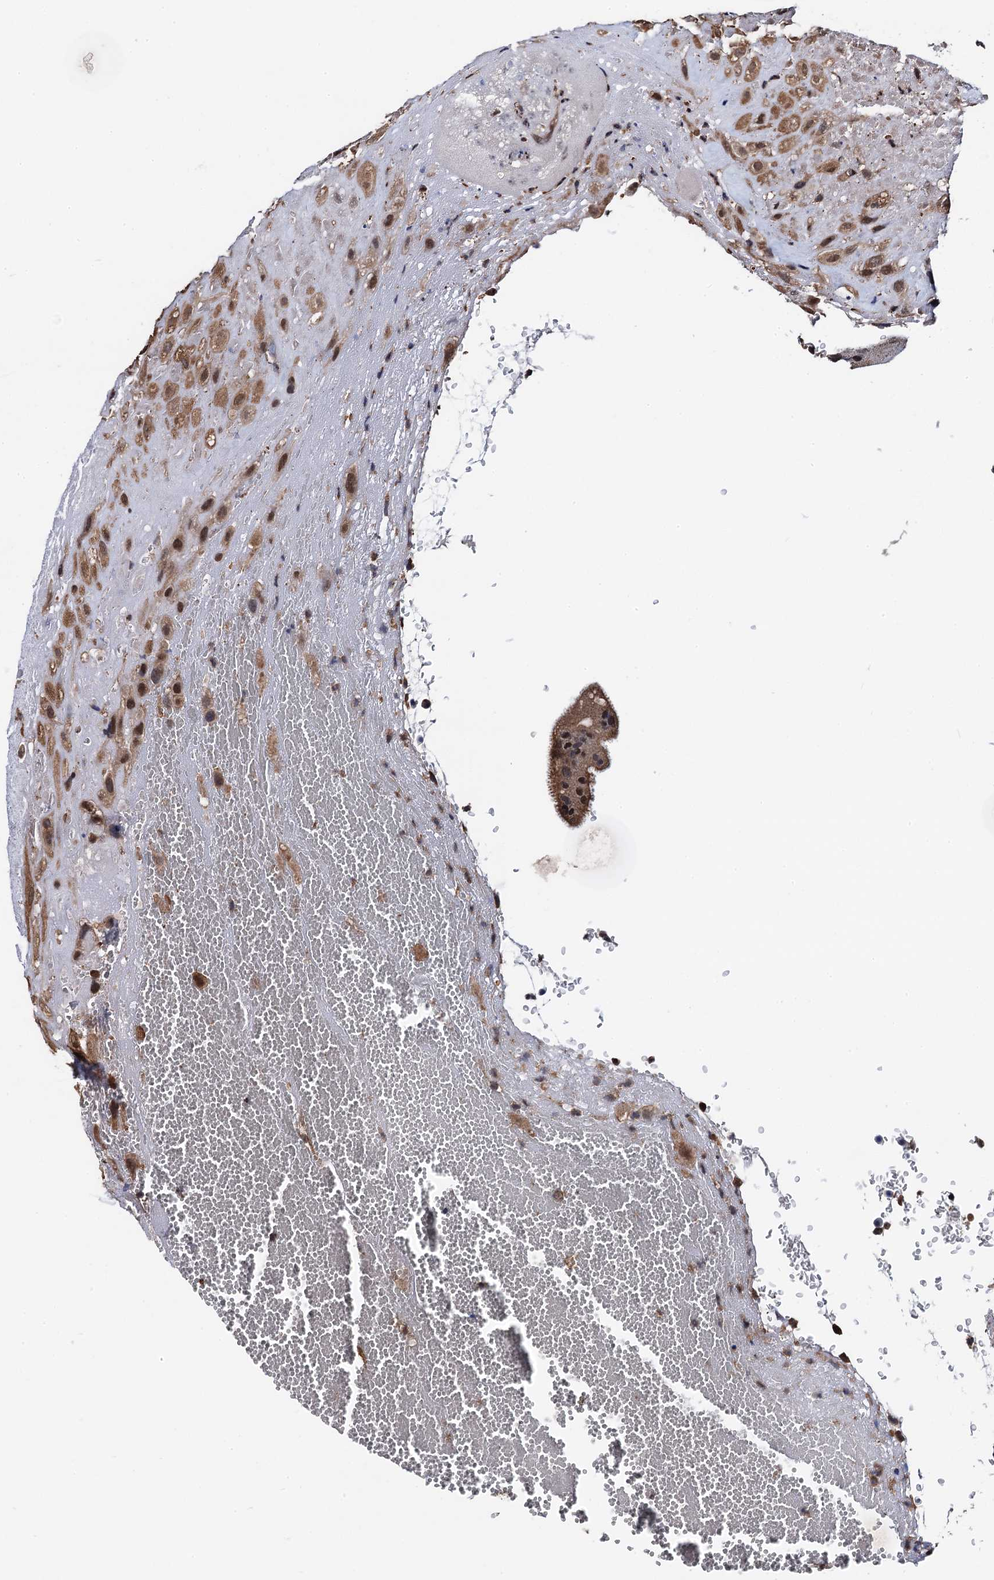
{"staining": {"intensity": "moderate", "quantity": ">75%", "location": "cytoplasmic/membranous,nuclear"}, "tissue": "placenta", "cell_type": "Decidual cells", "image_type": "normal", "snomed": [{"axis": "morphology", "description": "Normal tissue, NOS"}, {"axis": "topography", "description": "Placenta"}], "caption": "Immunohistochemistry image of unremarkable human placenta stained for a protein (brown), which exhibits medium levels of moderate cytoplasmic/membranous,nuclear expression in approximately >75% of decidual cells.", "gene": "PTCD3", "patient": {"sex": "female", "age": 35}}